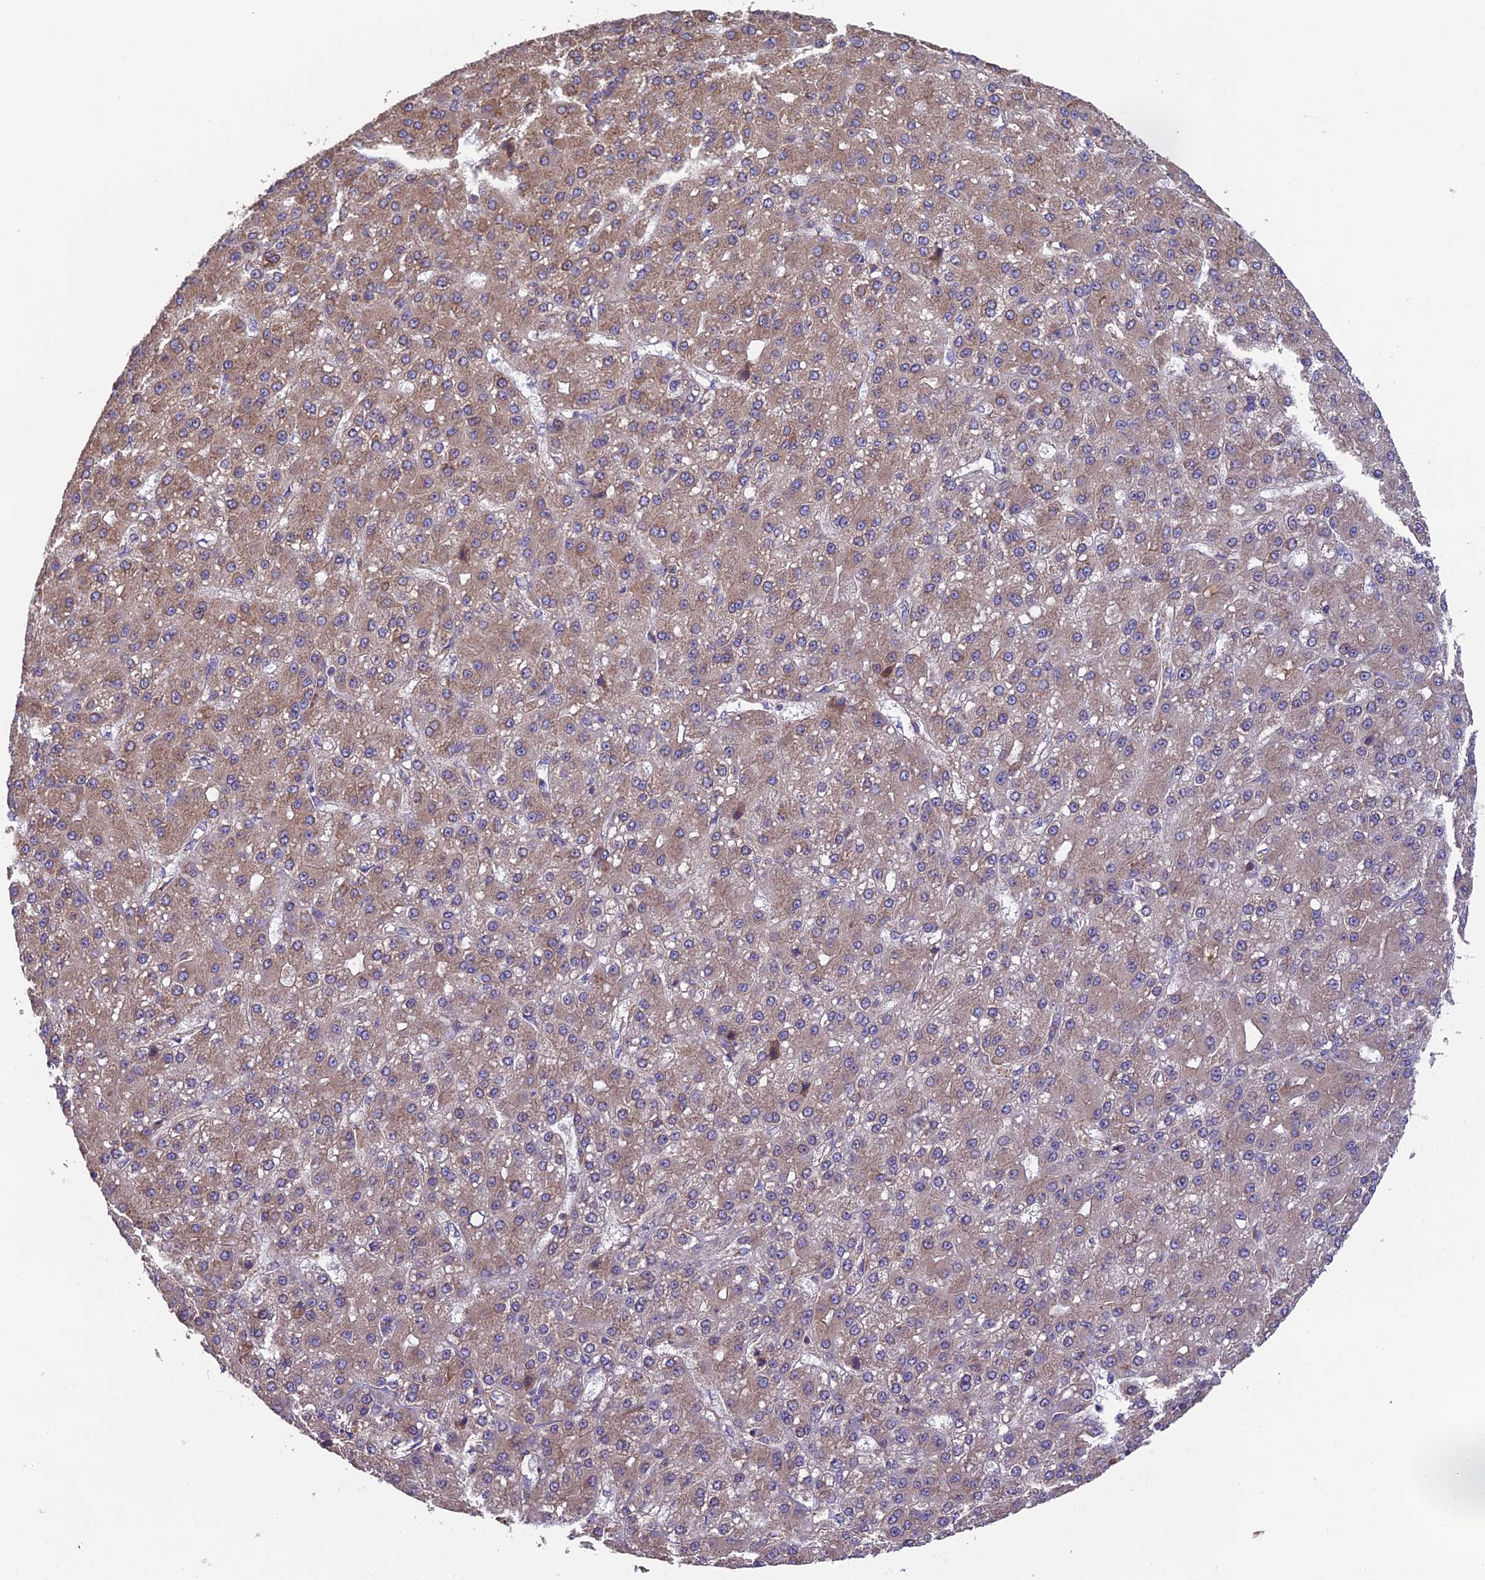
{"staining": {"intensity": "moderate", "quantity": ">75%", "location": "cytoplasmic/membranous"}, "tissue": "liver cancer", "cell_type": "Tumor cells", "image_type": "cancer", "snomed": [{"axis": "morphology", "description": "Carcinoma, Hepatocellular, NOS"}, {"axis": "topography", "description": "Liver"}], "caption": "Immunohistochemical staining of liver hepatocellular carcinoma reveals medium levels of moderate cytoplasmic/membranous protein staining in approximately >75% of tumor cells.", "gene": "BLOC1S4", "patient": {"sex": "male", "age": 67}}